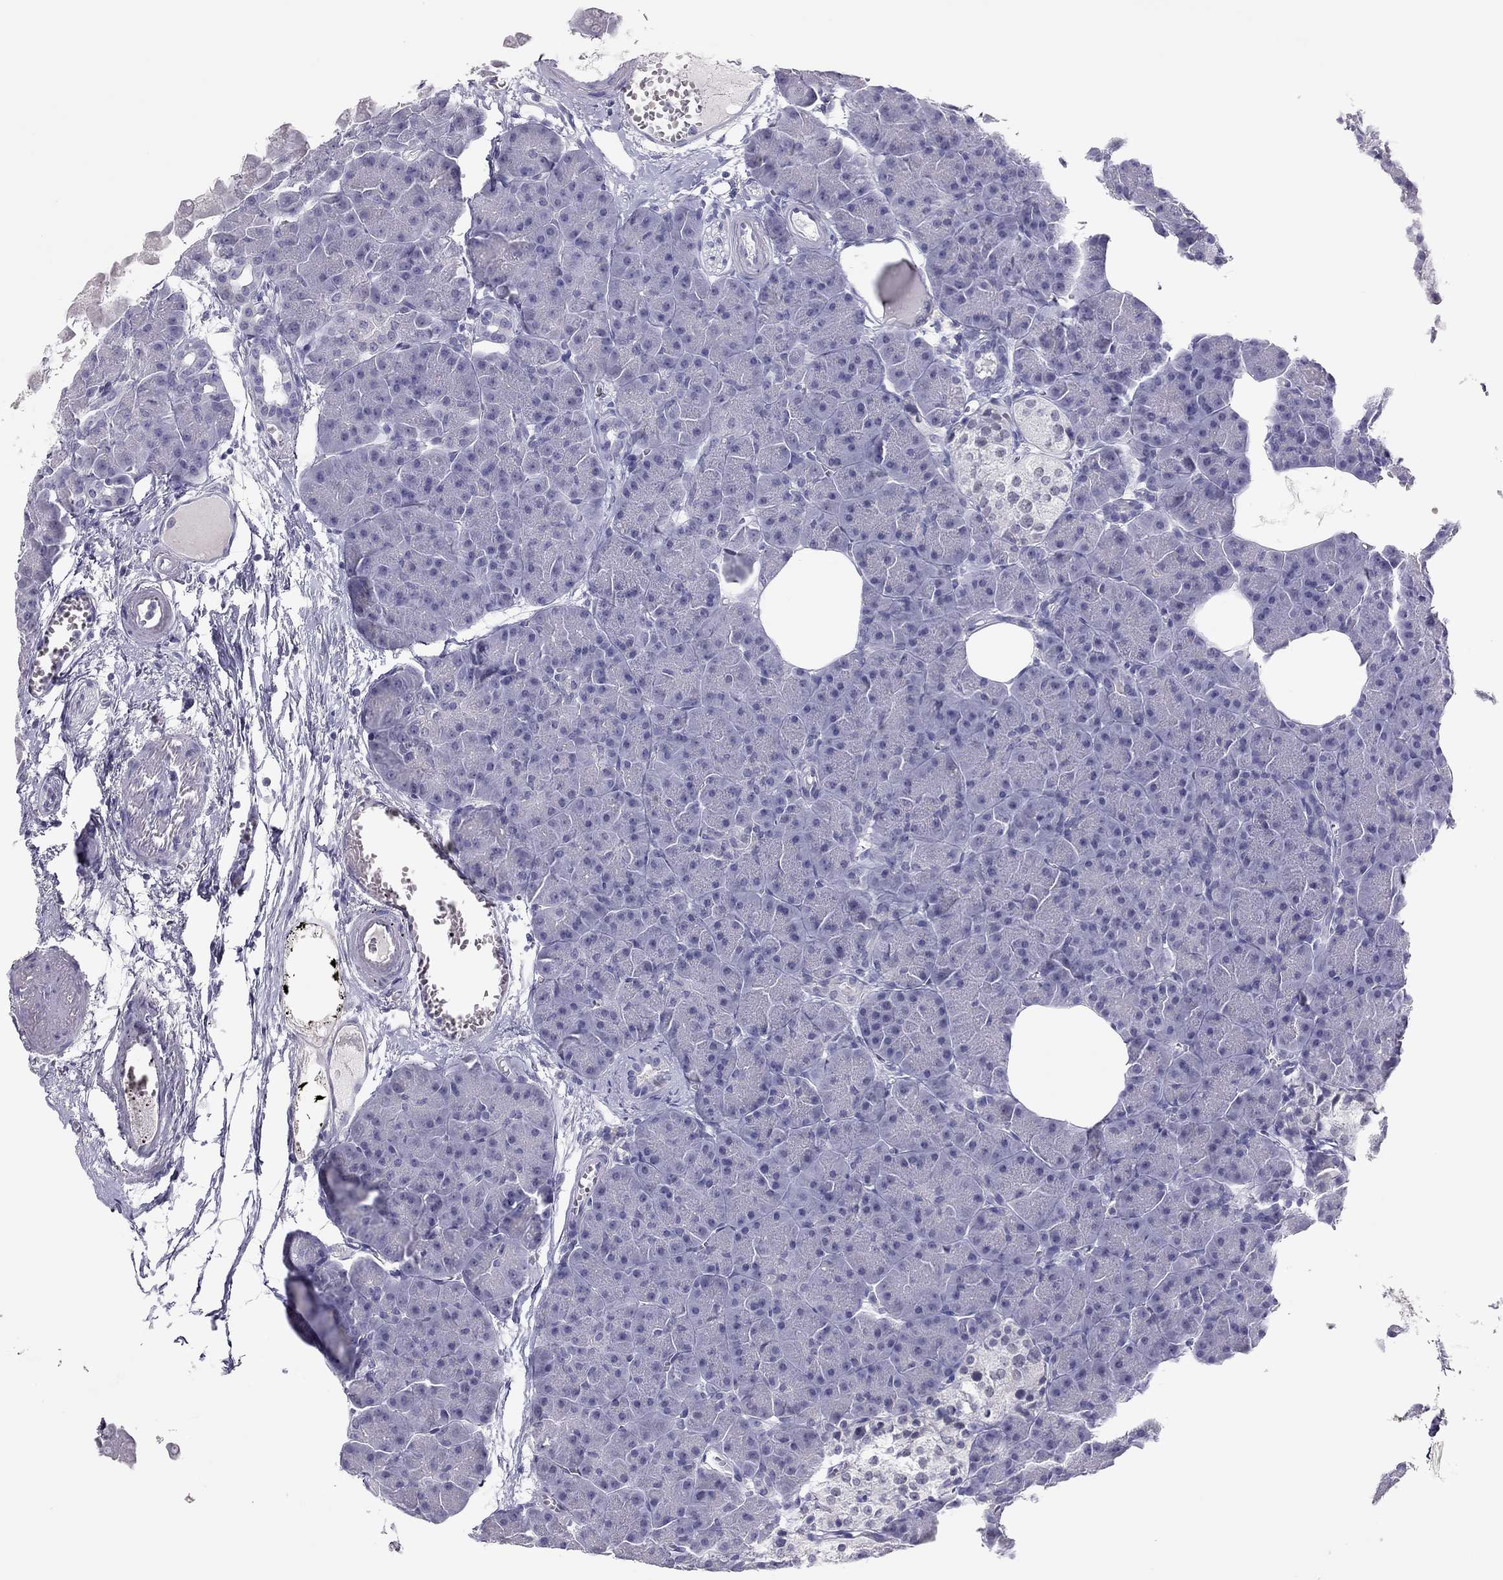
{"staining": {"intensity": "negative", "quantity": "none", "location": "none"}, "tissue": "pancreas", "cell_type": "Exocrine glandular cells", "image_type": "normal", "snomed": [{"axis": "morphology", "description": "Normal tissue, NOS"}, {"axis": "topography", "description": "Adipose tissue"}, {"axis": "topography", "description": "Pancreas"}, {"axis": "topography", "description": "Peripheral nerve tissue"}], "caption": "A high-resolution micrograph shows IHC staining of unremarkable pancreas, which reveals no significant staining in exocrine glandular cells. (Immunohistochemistry, brightfield microscopy, high magnification).", "gene": "PHOX2A", "patient": {"sex": "female", "age": 58}}